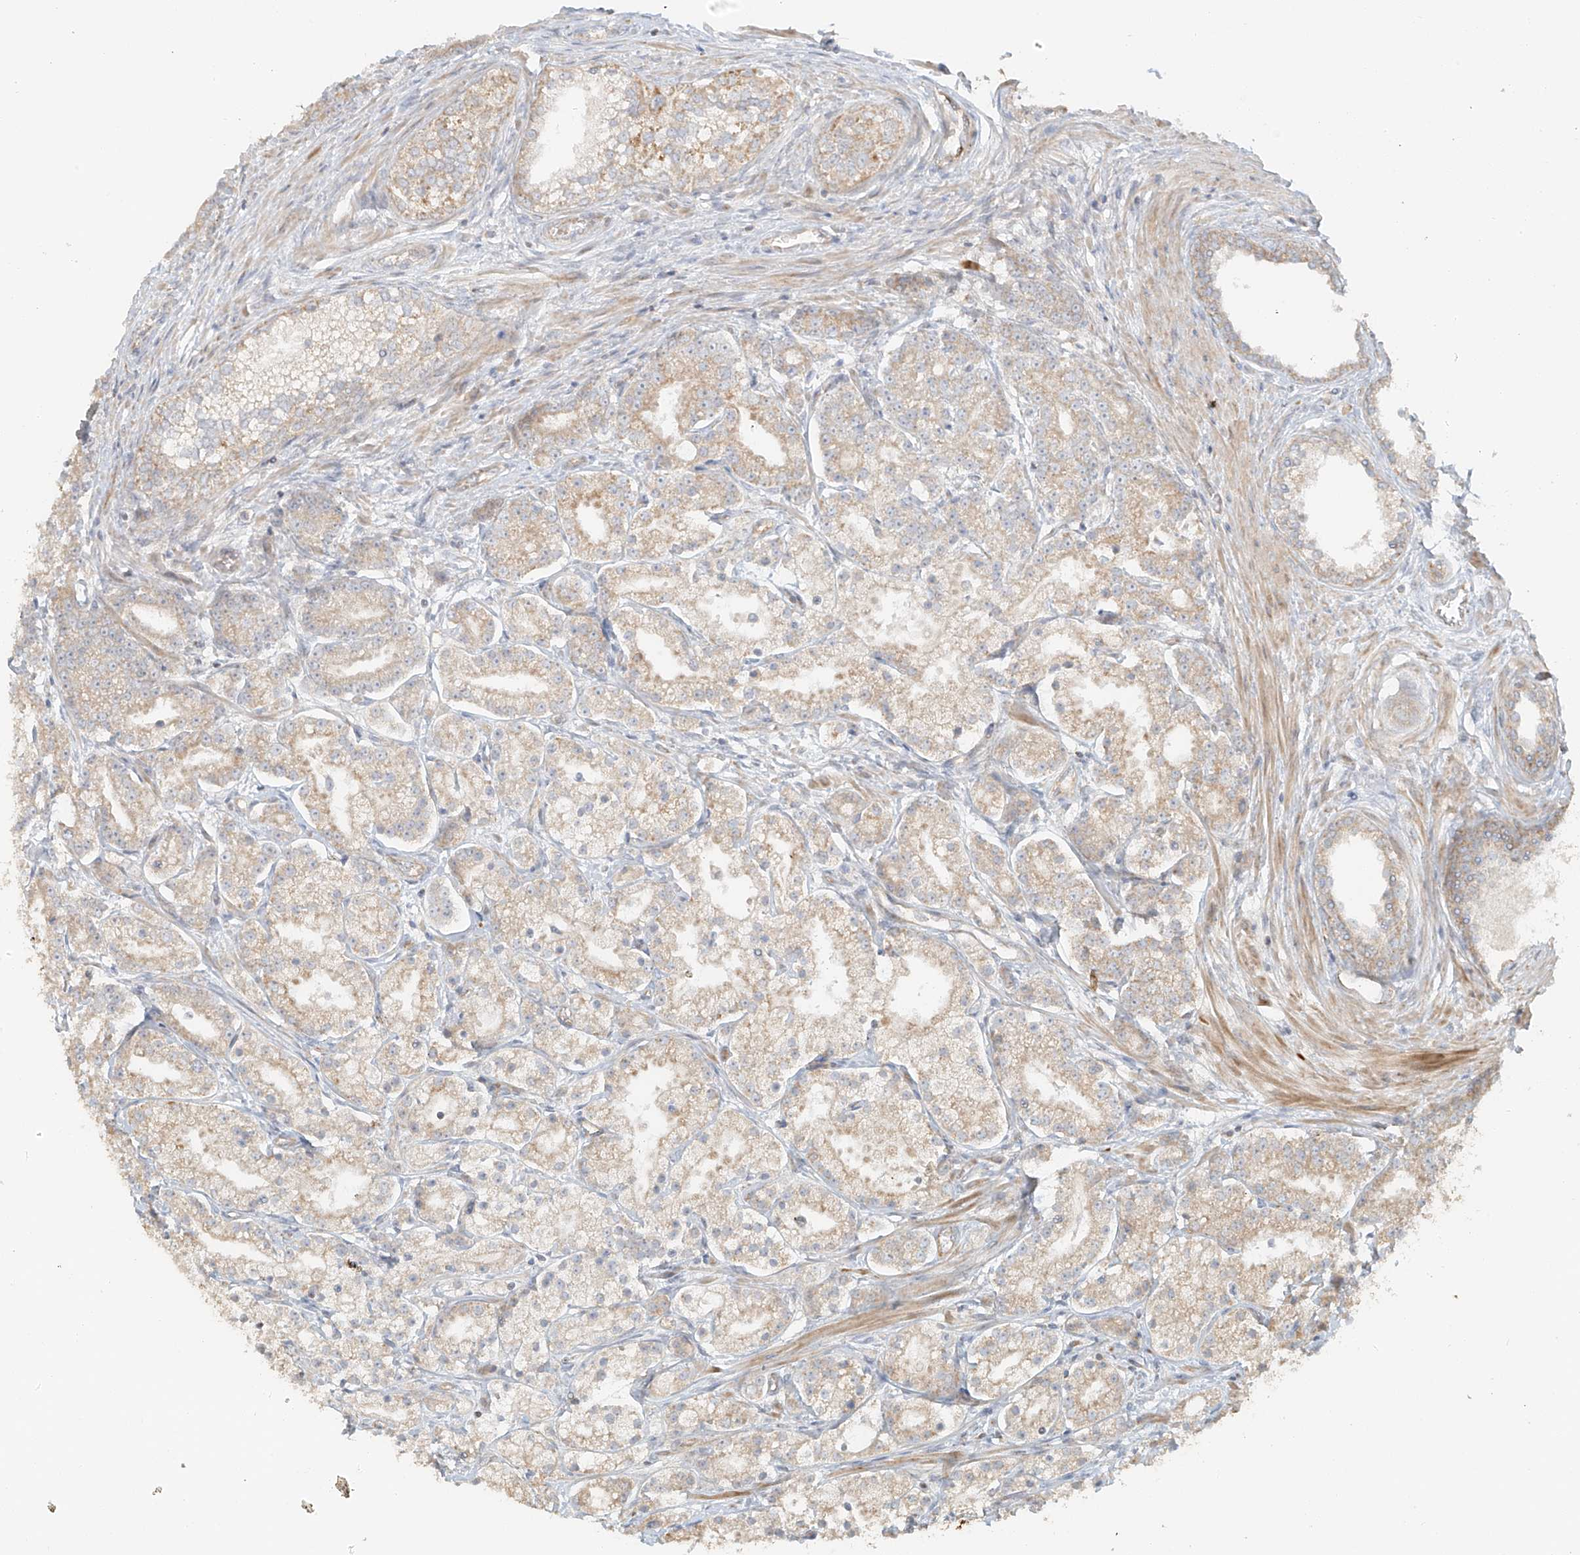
{"staining": {"intensity": "weak", "quantity": "25%-75%", "location": "cytoplasmic/membranous"}, "tissue": "prostate cancer", "cell_type": "Tumor cells", "image_type": "cancer", "snomed": [{"axis": "morphology", "description": "Adenocarcinoma, High grade"}, {"axis": "topography", "description": "Prostate"}], "caption": "Tumor cells reveal low levels of weak cytoplasmic/membranous staining in approximately 25%-75% of cells in human prostate adenocarcinoma (high-grade).", "gene": "MIPEP", "patient": {"sex": "male", "age": 69}}